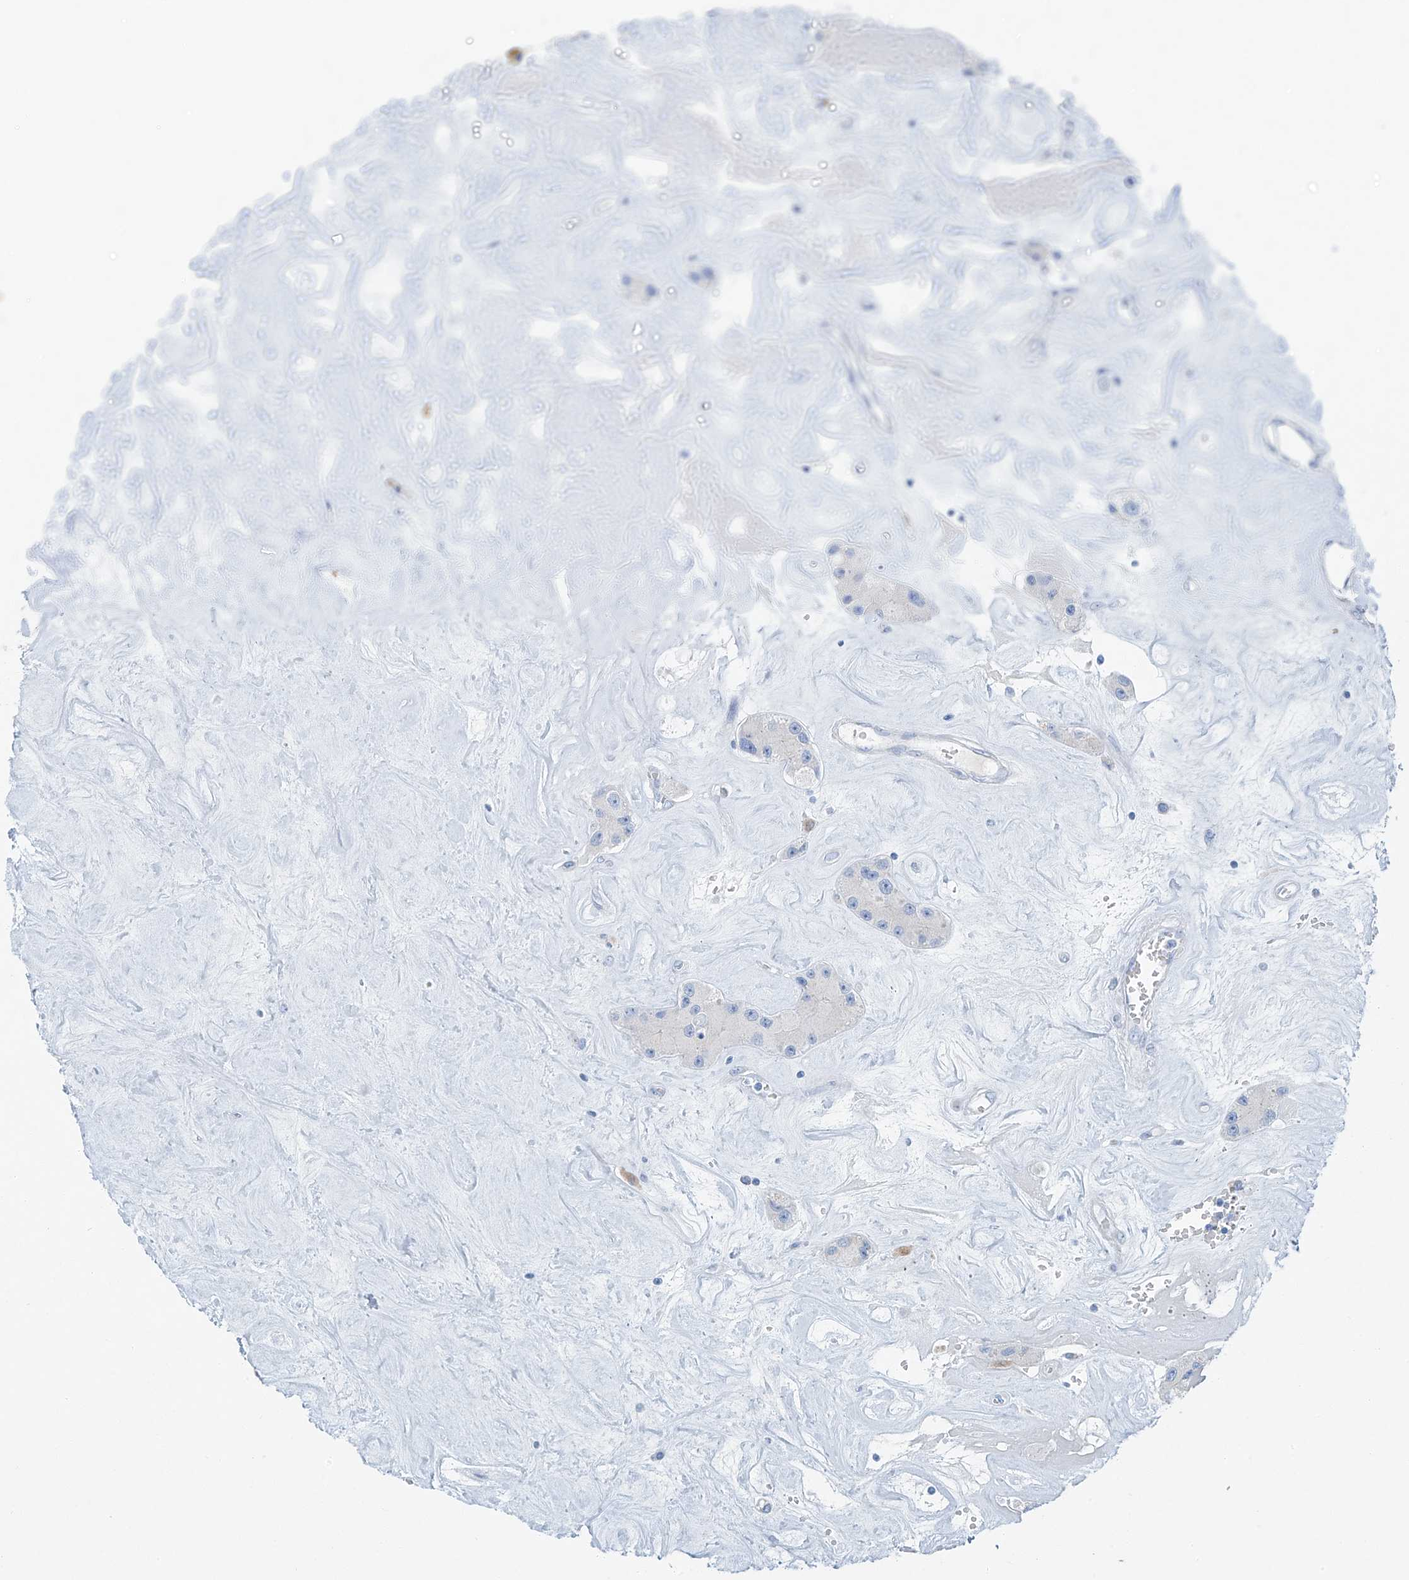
{"staining": {"intensity": "negative", "quantity": "none", "location": "none"}, "tissue": "carcinoid", "cell_type": "Tumor cells", "image_type": "cancer", "snomed": [{"axis": "morphology", "description": "Carcinoid, malignant, NOS"}, {"axis": "topography", "description": "Pancreas"}], "caption": "A micrograph of human malignant carcinoid is negative for staining in tumor cells.", "gene": "C1orf87", "patient": {"sex": "male", "age": 41}}